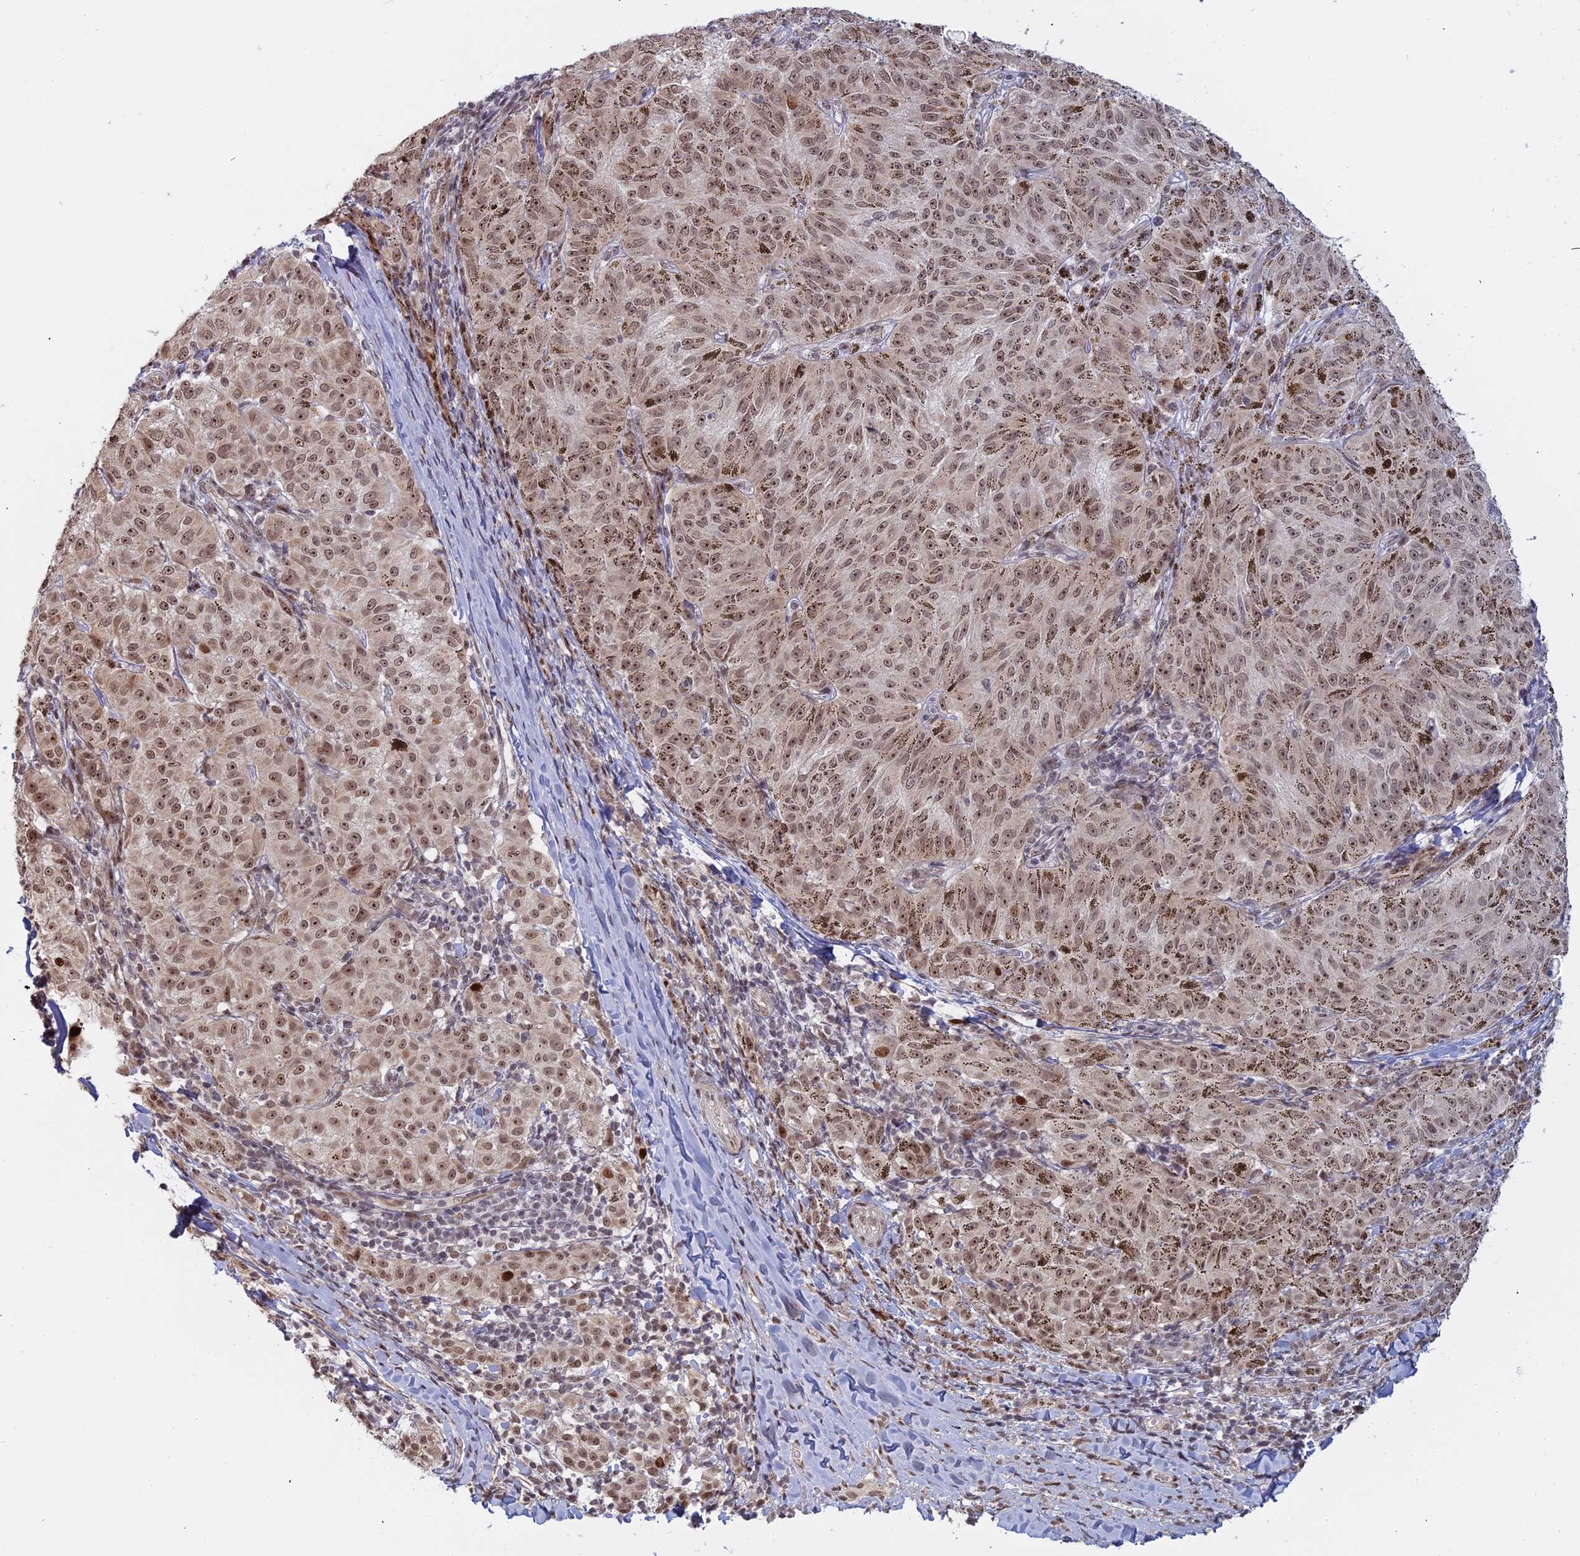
{"staining": {"intensity": "moderate", "quantity": ">75%", "location": "nuclear"}, "tissue": "melanoma", "cell_type": "Tumor cells", "image_type": "cancer", "snomed": [{"axis": "morphology", "description": "Malignant melanoma, NOS"}, {"axis": "topography", "description": "Skin"}], "caption": "Immunohistochemistry staining of malignant melanoma, which shows medium levels of moderate nuclear expression in about >75% of tumor cells indicating moderate nuclear protein staining. The staining was performed using DAB (brown) for protein detection and nuclei were counterstained in hematoxylin (blue).", "gene": "ABCA2", "patient": {"sex": "female", "age": 72}}